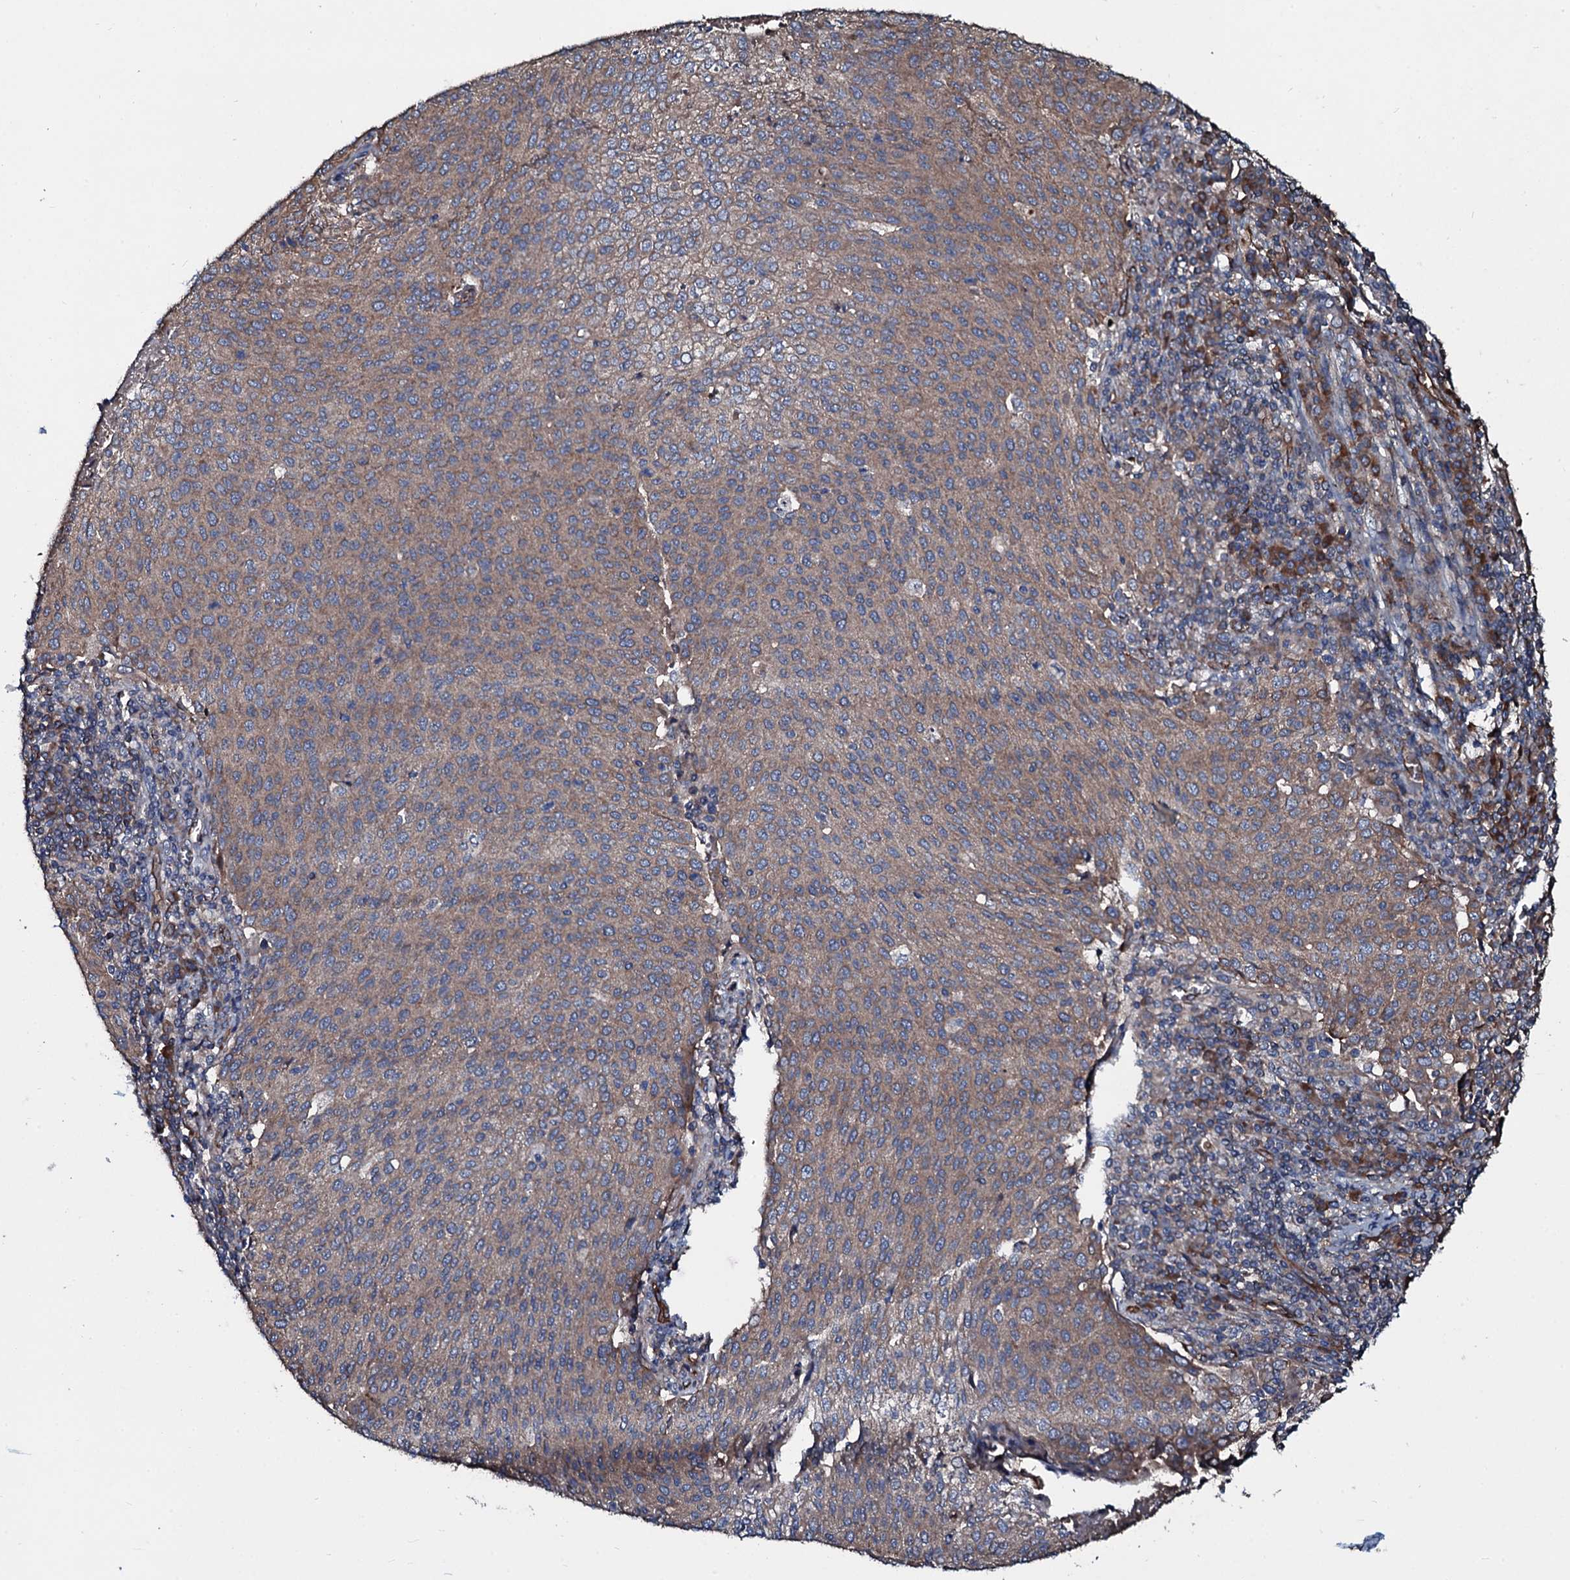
{"staining": {"intensity": "moderate", "quantity": ">75%", "location": "cytoplasmic/membranous"}, "tissue": "cervical cancer", "cell_type": "Tumor cells", "image_type": "cancer", "snomed": [{"axis": "morphology", "description": "Squamous cell carcinoma, NOS"}, {"axis": "topography", "description": "Cervix"}], "caption": "Tumor cells reveal medium levels of moderate cytoplasmic/membranous staining in approximately >75% of cells in human squamous cell carcinoma (cervical).", "gene": "DMAC2", "patient": {"sex": "female", "age": 46}}